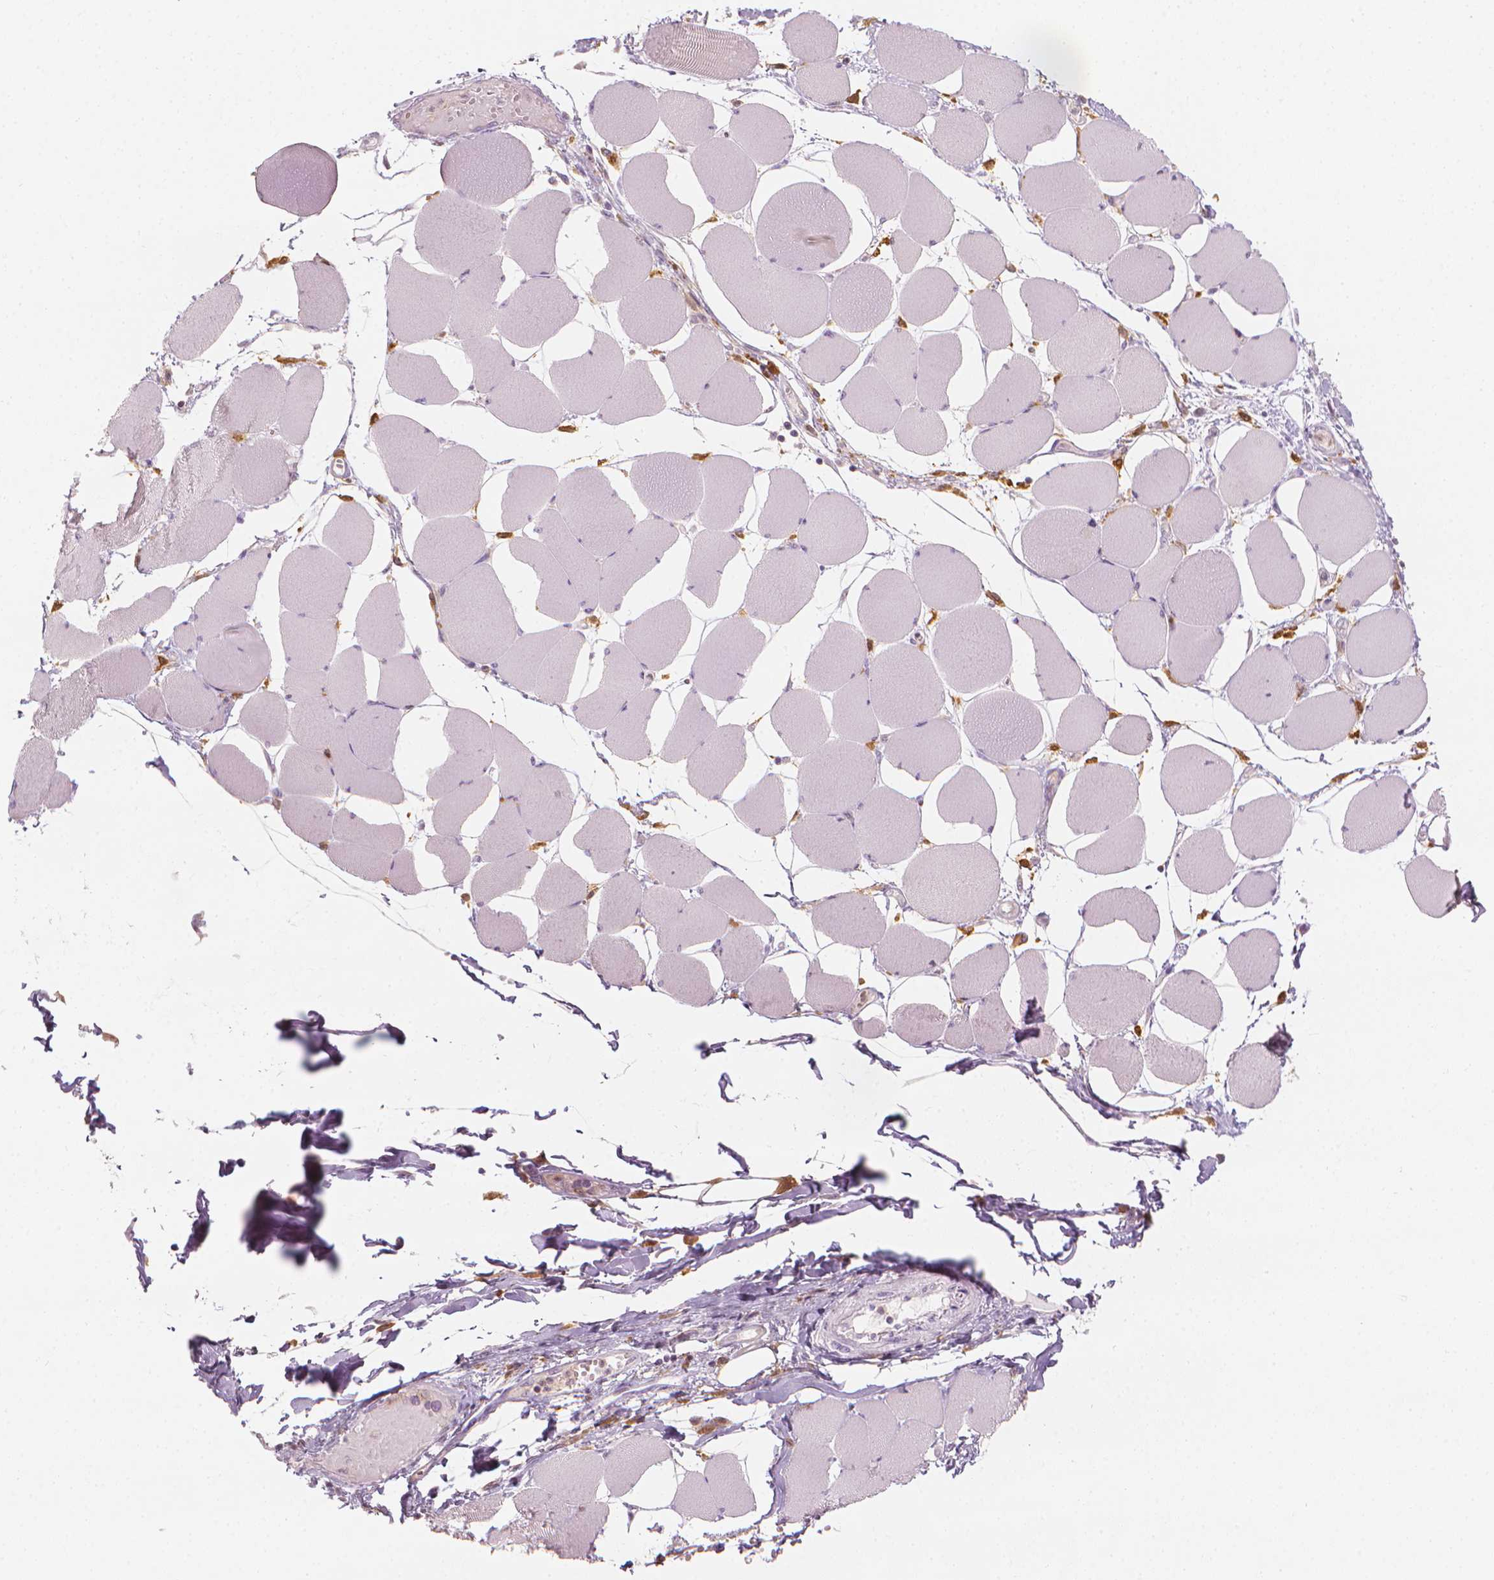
{"staining": {"intensity": "negative", "quantity": "none", "location": "none"}, "tissue": "skeletal muscle", "cell_type": "Myocytes", "image_type": "normal", "snomed": [{"axis": "morphology", "description": "Normal tissue, NOS"}, {"axis": "topography", "description": "Skeletal muscle"}], "caption": "Human skeletal muscle stained for a protein using IHC reveals no staining in myocytes.", "gene": "SHMT1", "patient": {"sex": "female", "age": 75}}